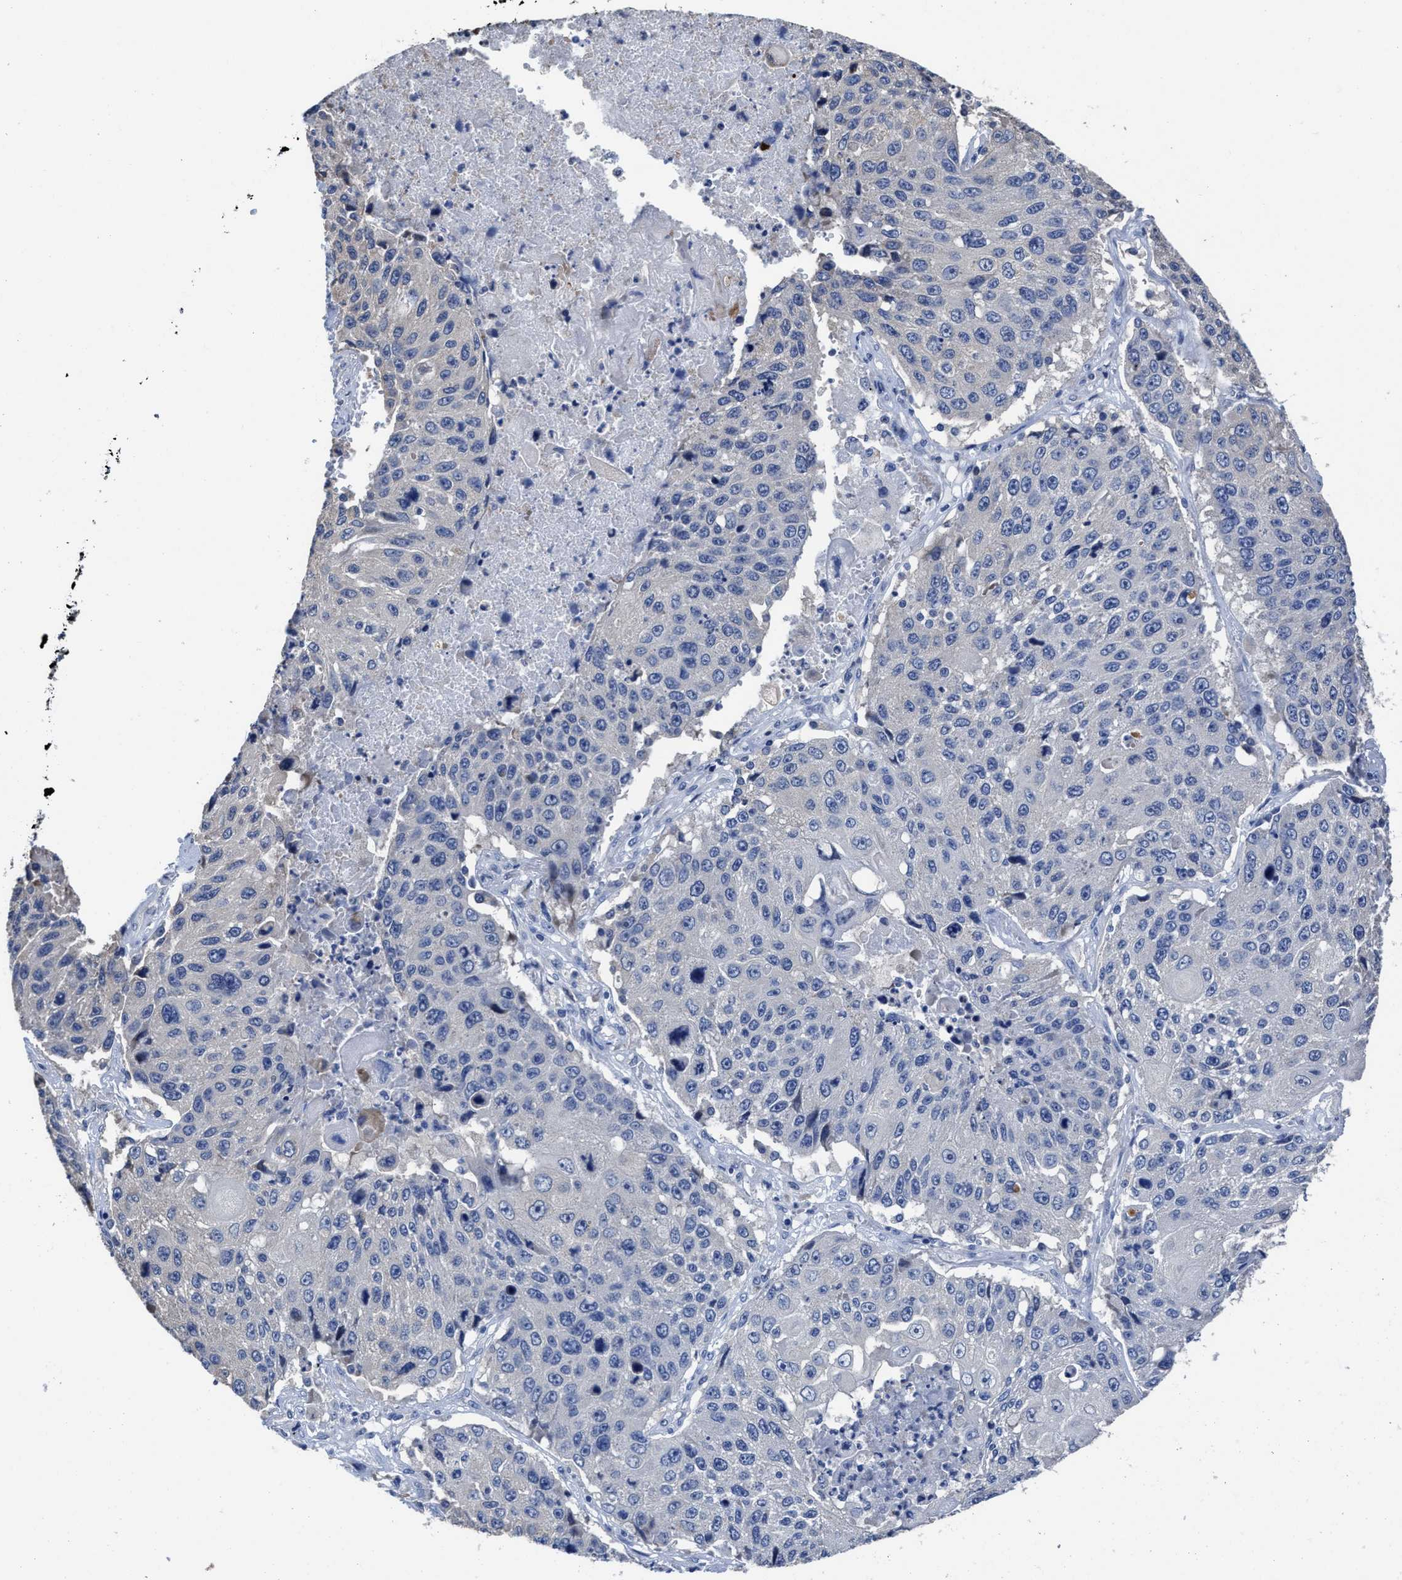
{"staining": {"intensity": "negative", "quantity": "none", "location": "none"}, "tissue": "lung cancer", "cell_type": "Tumor cells", "image_type": "cancer", "snomed": [{"axis": "morphology", "description": "Squamous cell carcinoma, NOS"}, {"axis": "topography", "description": "Lung"}], "caption": "A micrograph of human lung cancer (squamous cell carcinoma) is negative for staining in tumor cells.", "gene": "HOOK1", "patient": {"sex": "male", "age": 61}}